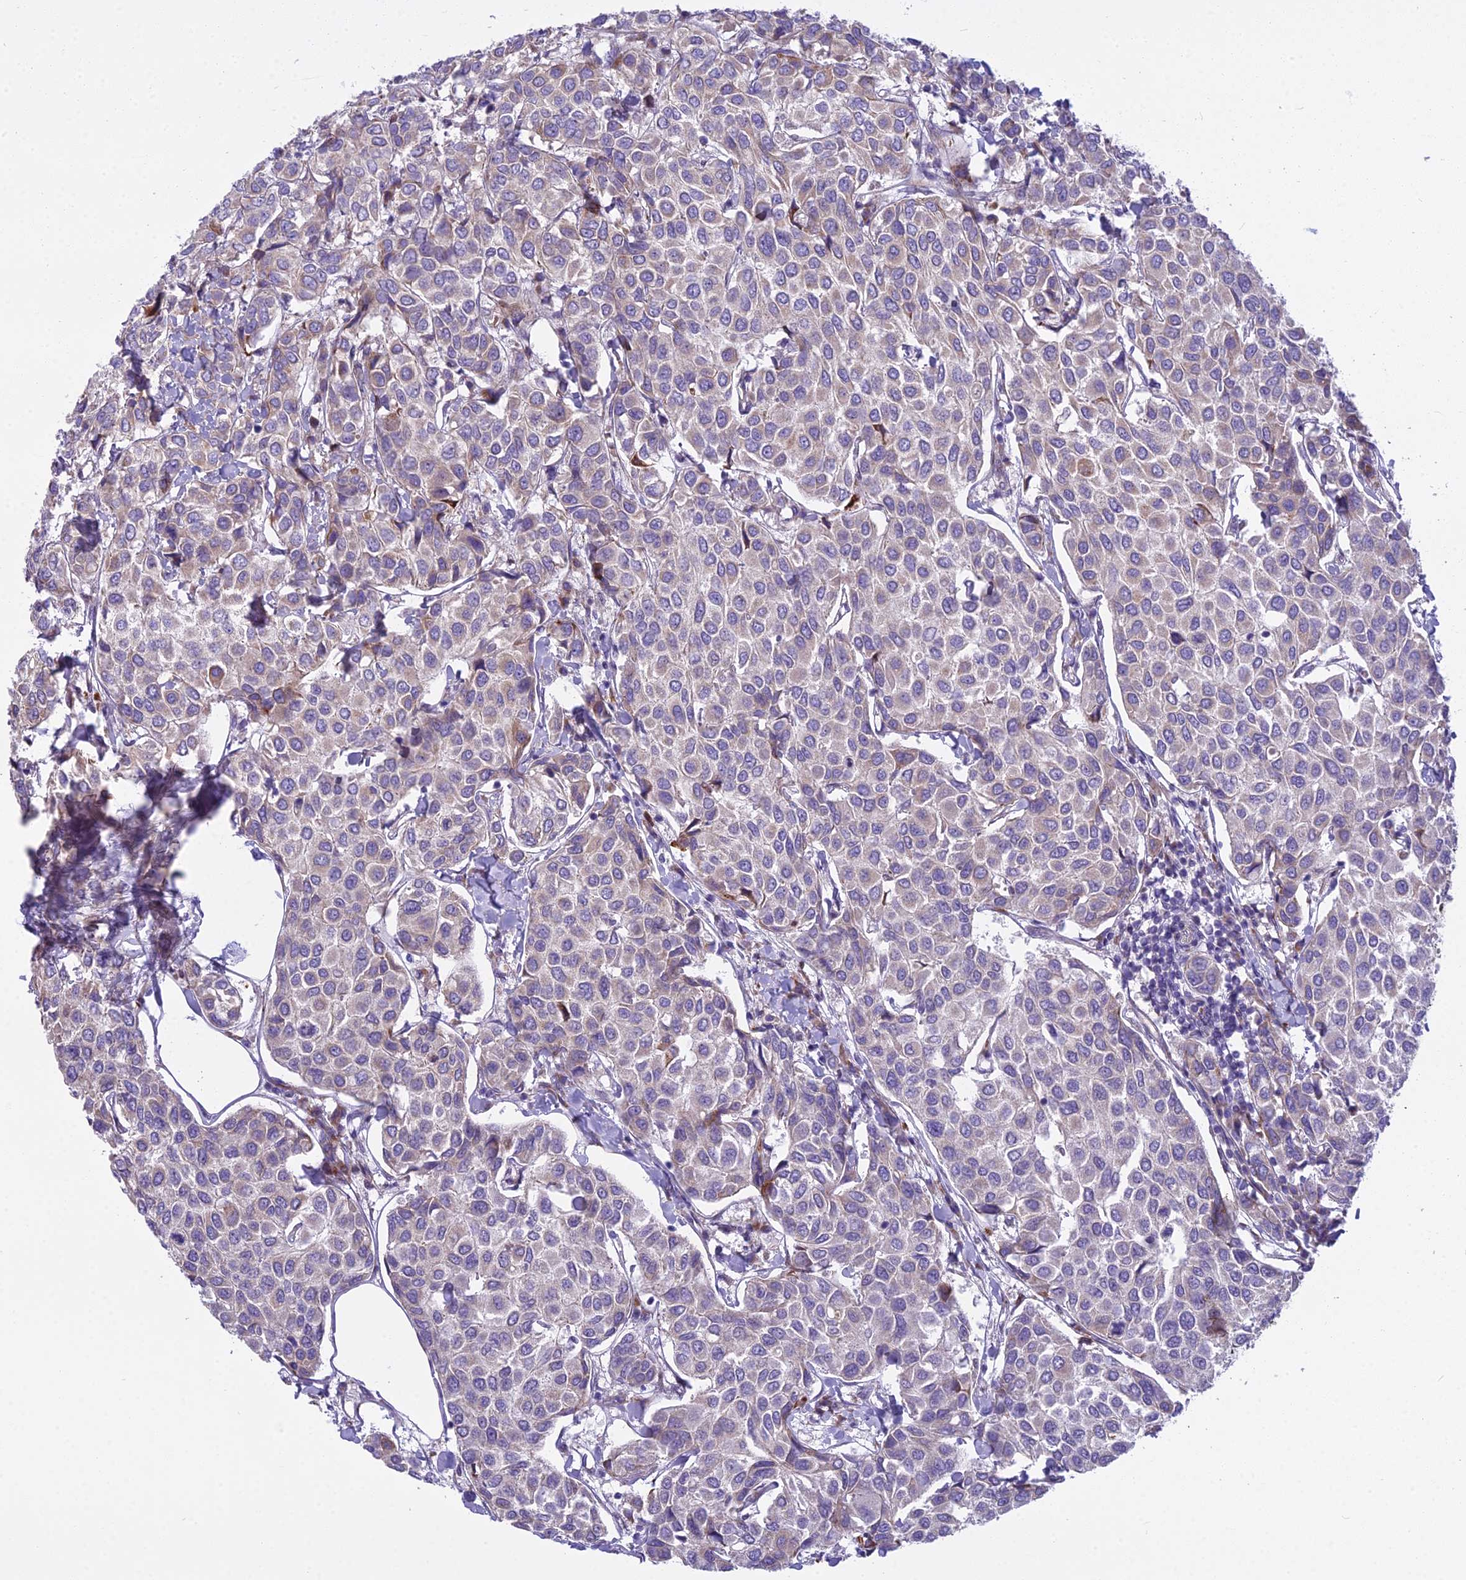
{"staining": {"intensity": "weak", "quantity": "<25%", "location": "cytoplasmic/membranous"}, "tissue": "breast cancer", "cell_type": "Tumor cells", "image_type": "cancer", "snomed": [{"axis": "morphology", "description": "Duct carcinoma"}, {"axis": "topography", "description": "Breast"}], "caption": "Immunohistochemical staining of human intraductal carcinoma (breast) displays no significant positivity in tumor cells. (DAB immunohistochemistry, high magnification).", "gene": "PCDHB14", "patient": {"sex": "female", "age": 55}}